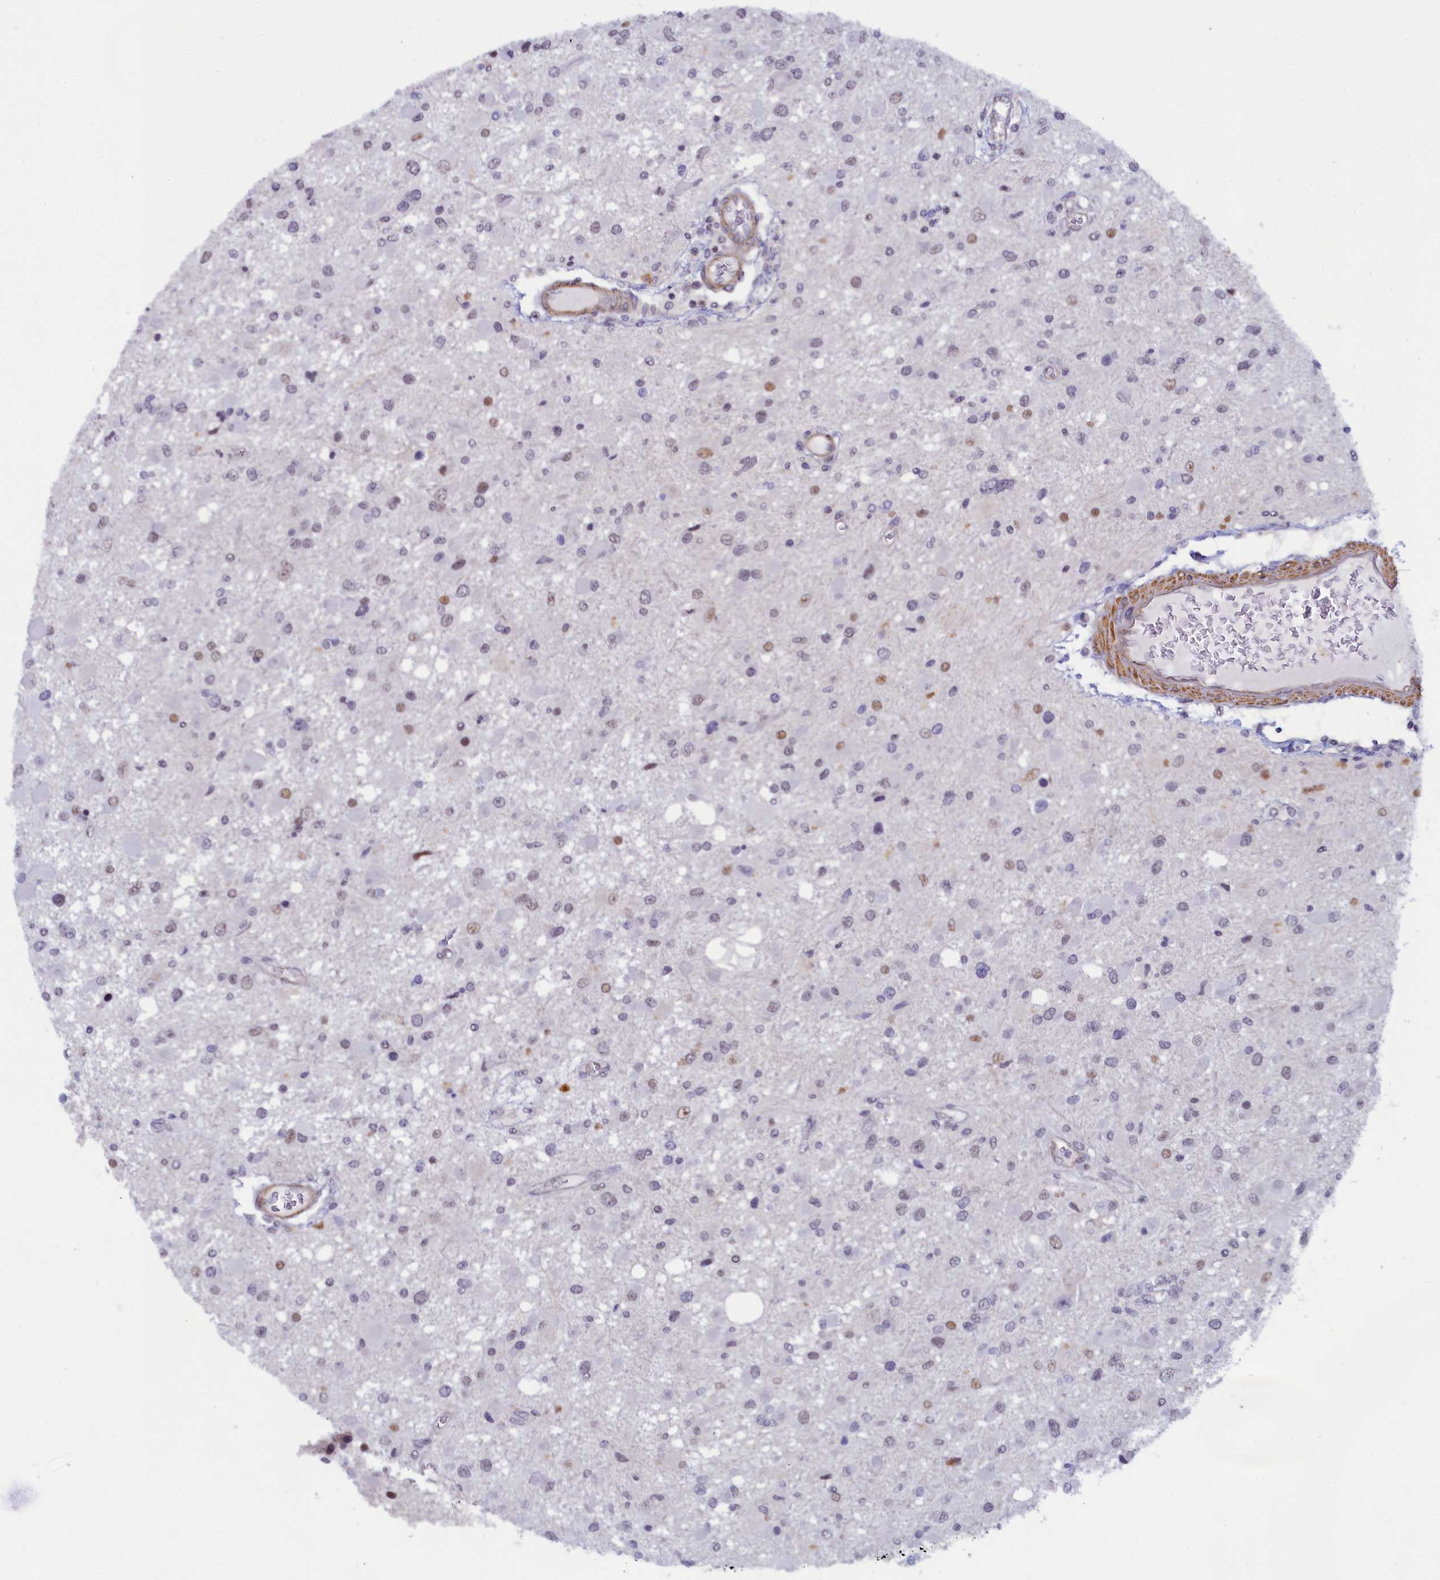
{"staining": {"intensity": "moderate", "quantity": "<25%", "location": "nuclear"}, "tissue": "glioma", "cell_type": "Tumor cells", "image_type": "cancer", "snomed": [{"axis": "morphology", "description": "Glioma, malignant, High grade"}, {"axis": "topography", "description": "Brain"}], "caption": "IHC staining of glioma, which displays low levels of moderate nuclear staining in approximately <25% of tumor cells indicating moderate nuclear protein expression. The staining was performed using DAB (brown) for protein detection and nuclei were counterstained in hematoxylin (blue).", "gene": "INTS14", "patient": {"sex": "male", "age": 53}}